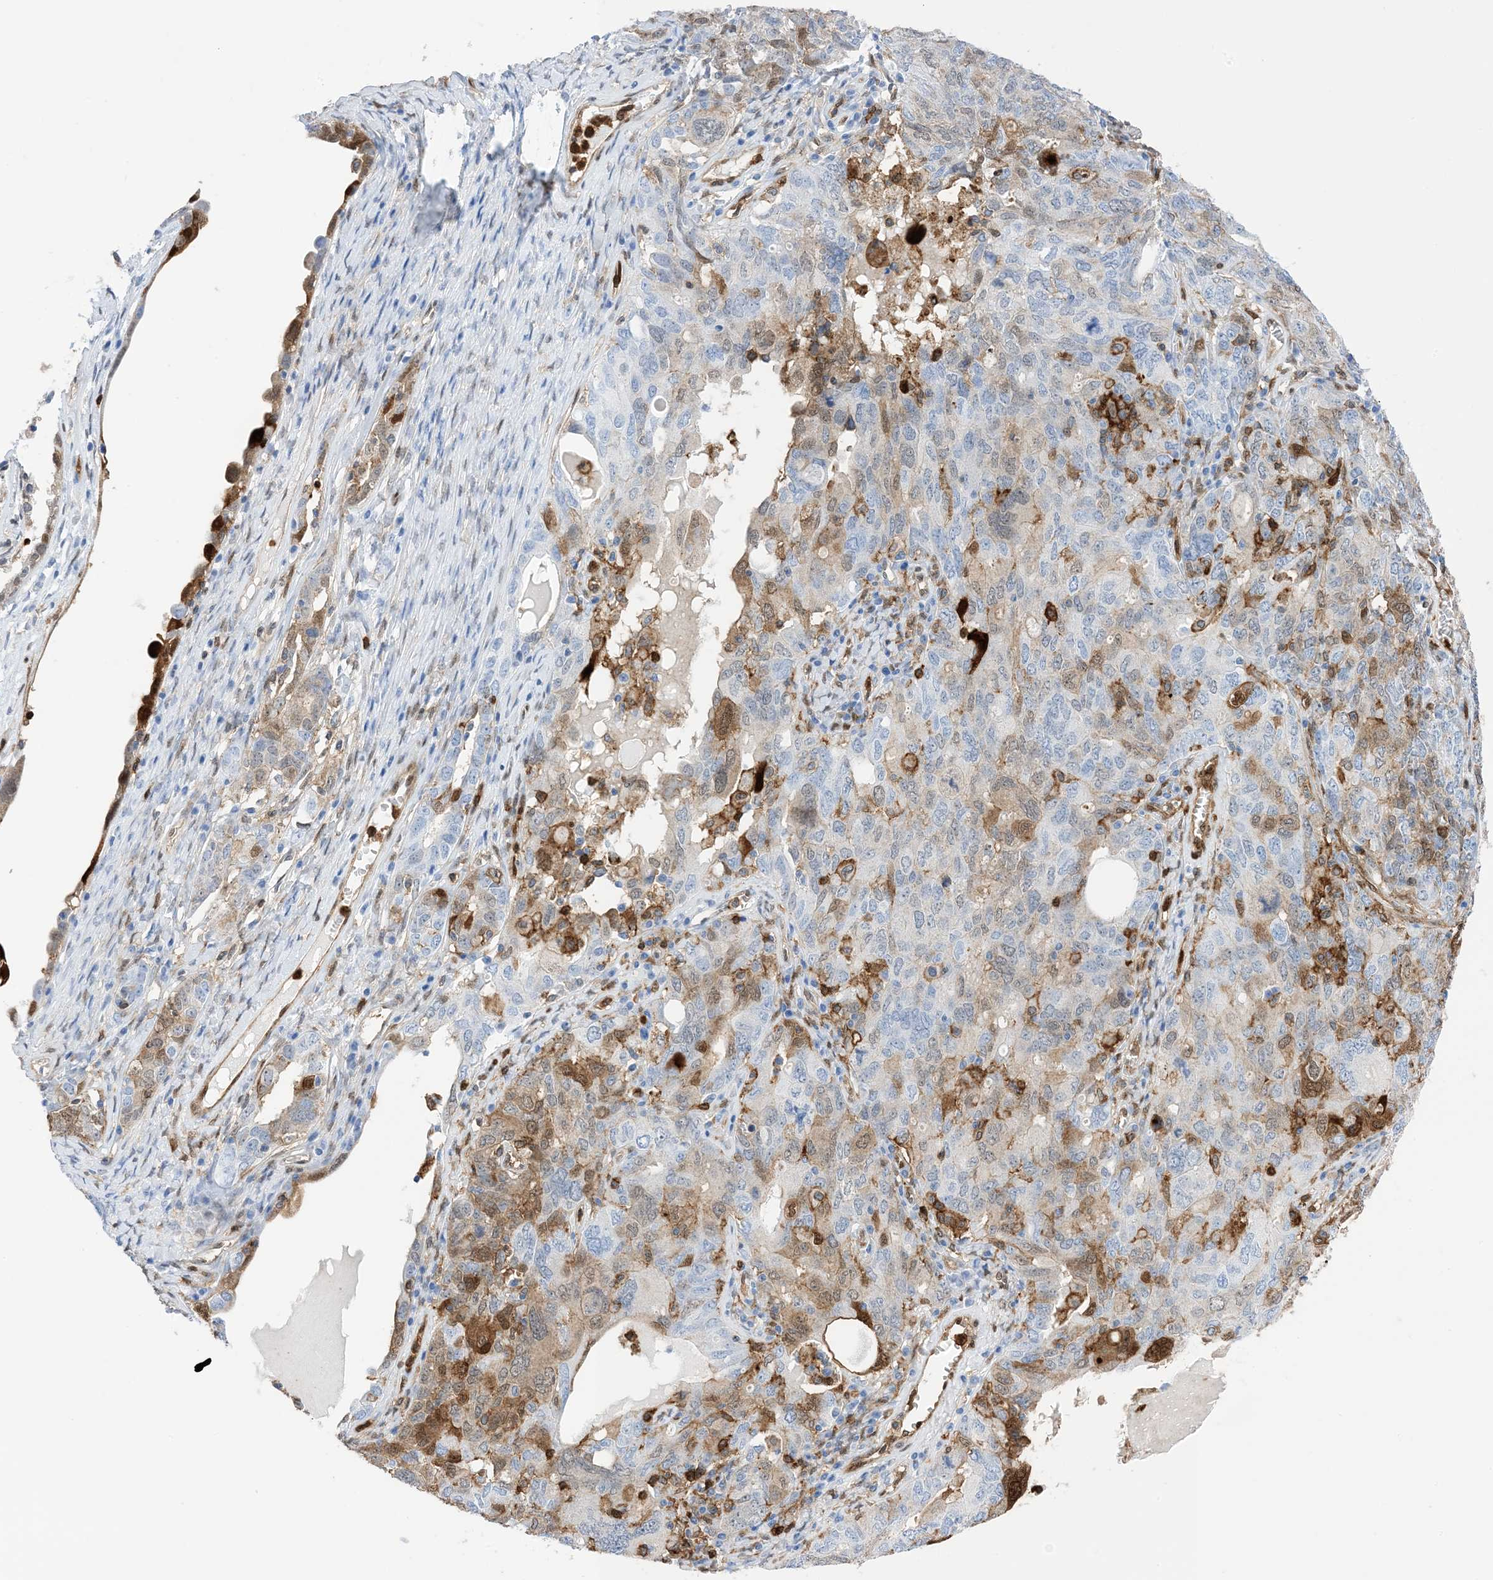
{"staining": {"intensity": "moderate", "quantity": "25%-75%", "location": "cytoplasmic/membranous,nuclear"}, "tissue": "ovarian cancer", "cell_type": "Tumor cells", "image_type": "cancer", "snomed": [{"axis": "morphology", "description": "Carcinoma, endometroid"}, {"axis": "topography", "description": "Ovary"}], "caption": "Immunohistochemical staining of human ovarian endometroid carcinoma reveals moderate cytoplasmic/membranous and nuclear protein staining in approximately 25%-75% of tumor cells. The protein of interest is shown in brown color, while the nuclei are stained blue.", "gene": "ANXA1", "patient": {"sex": "female", "age": 62}}